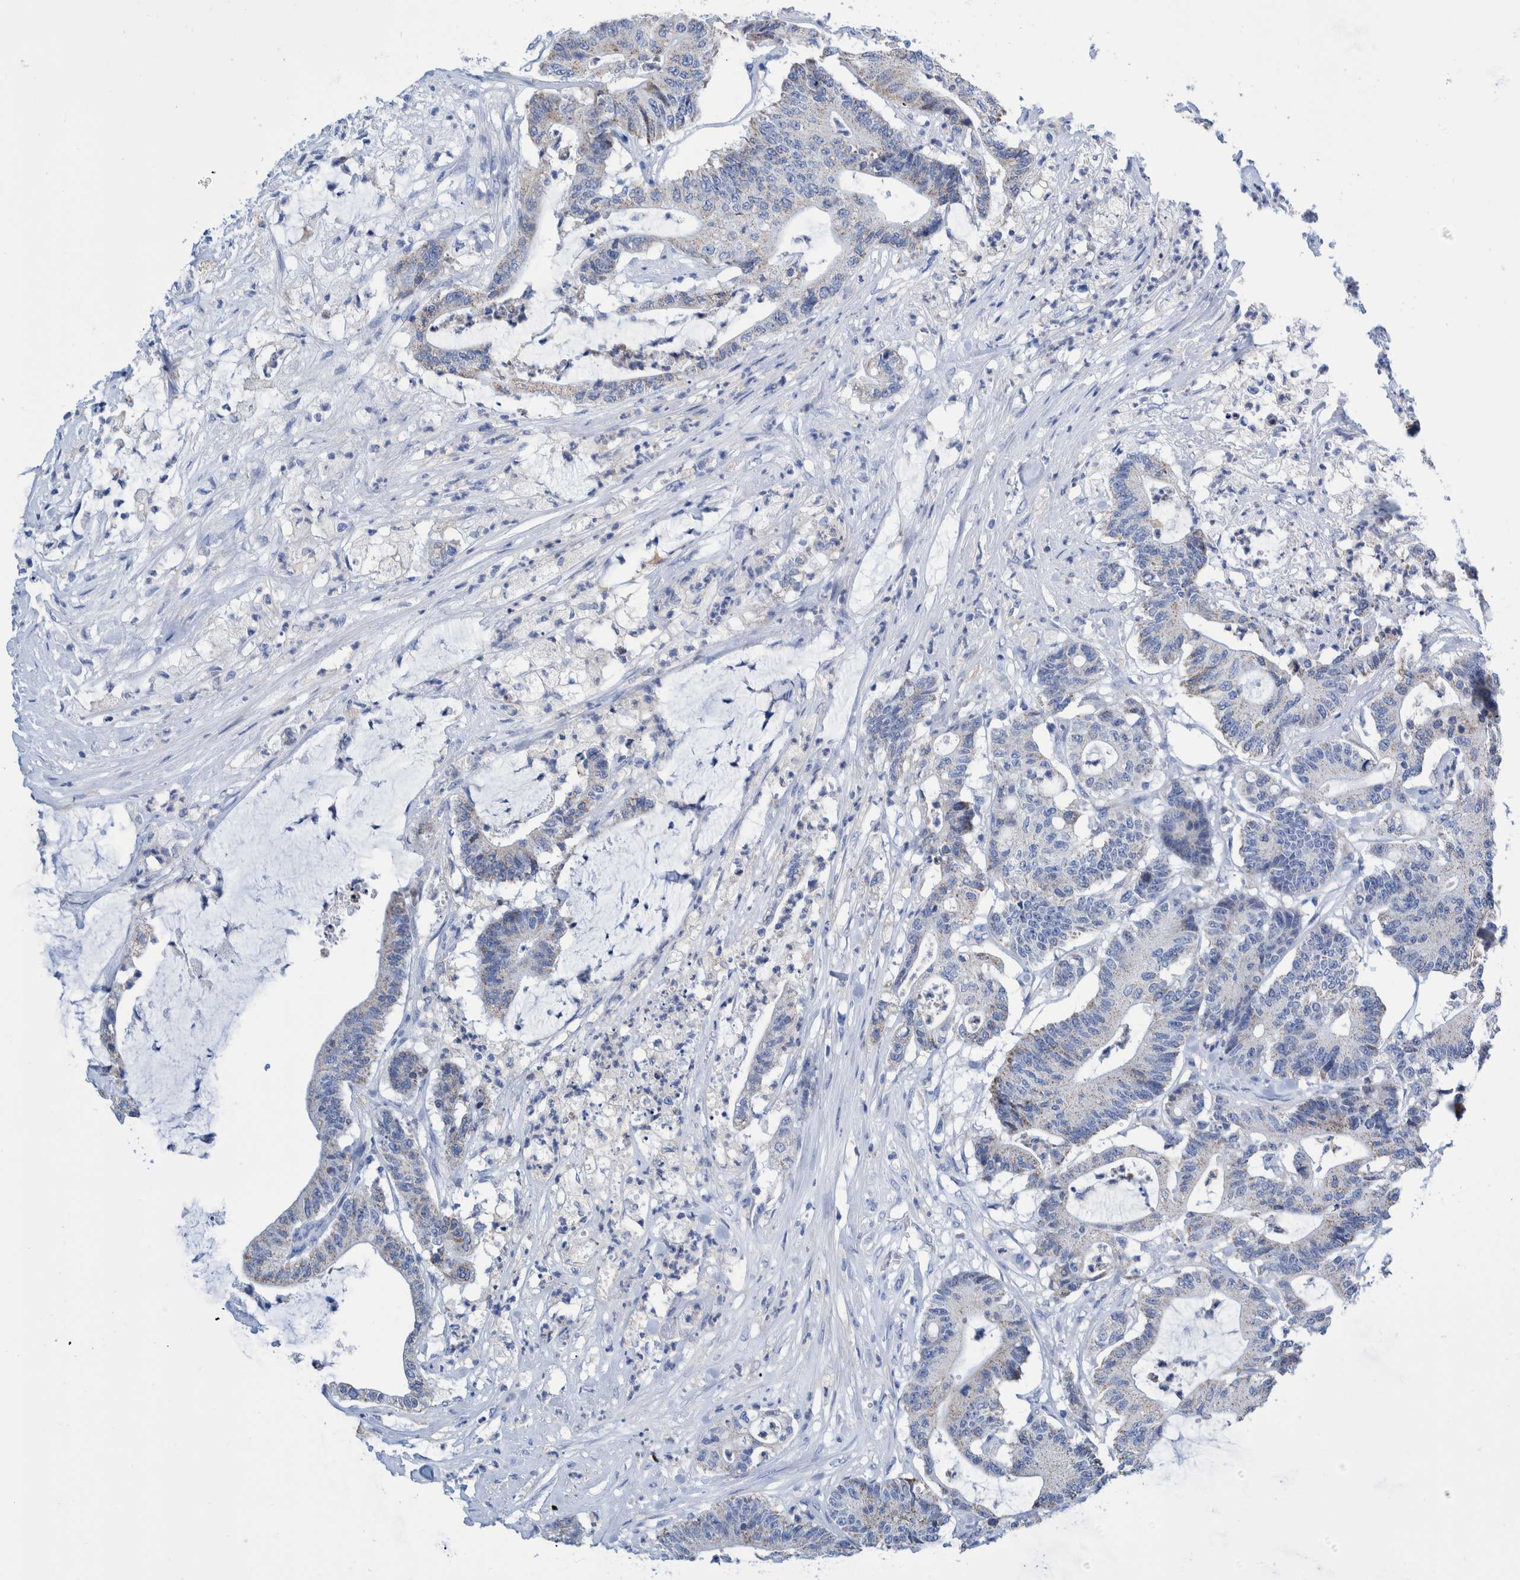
{"staining": {"intensity": "negative", "quantity": "none", "location": "none"}, "tissue": "colorectal cancer", "cell_type": "Tumor cells", "image_type": "cancer", "snomed": [{"axis": "morphology", "description": "Adenocarcinoma, NOS"}, {"axis": "topography", "description": "Colon"}], "caption": "The immunohistochemistry histopathology image has no significant expression in tumor cells of adenocarcinoma (colorectal) tissue. (DAB (3,3'-diaminobenzidine) immunohistochemistry (IHC), high magnification).", "gene": "KRT14", "patient": {"sex": "female", "age": 84}}